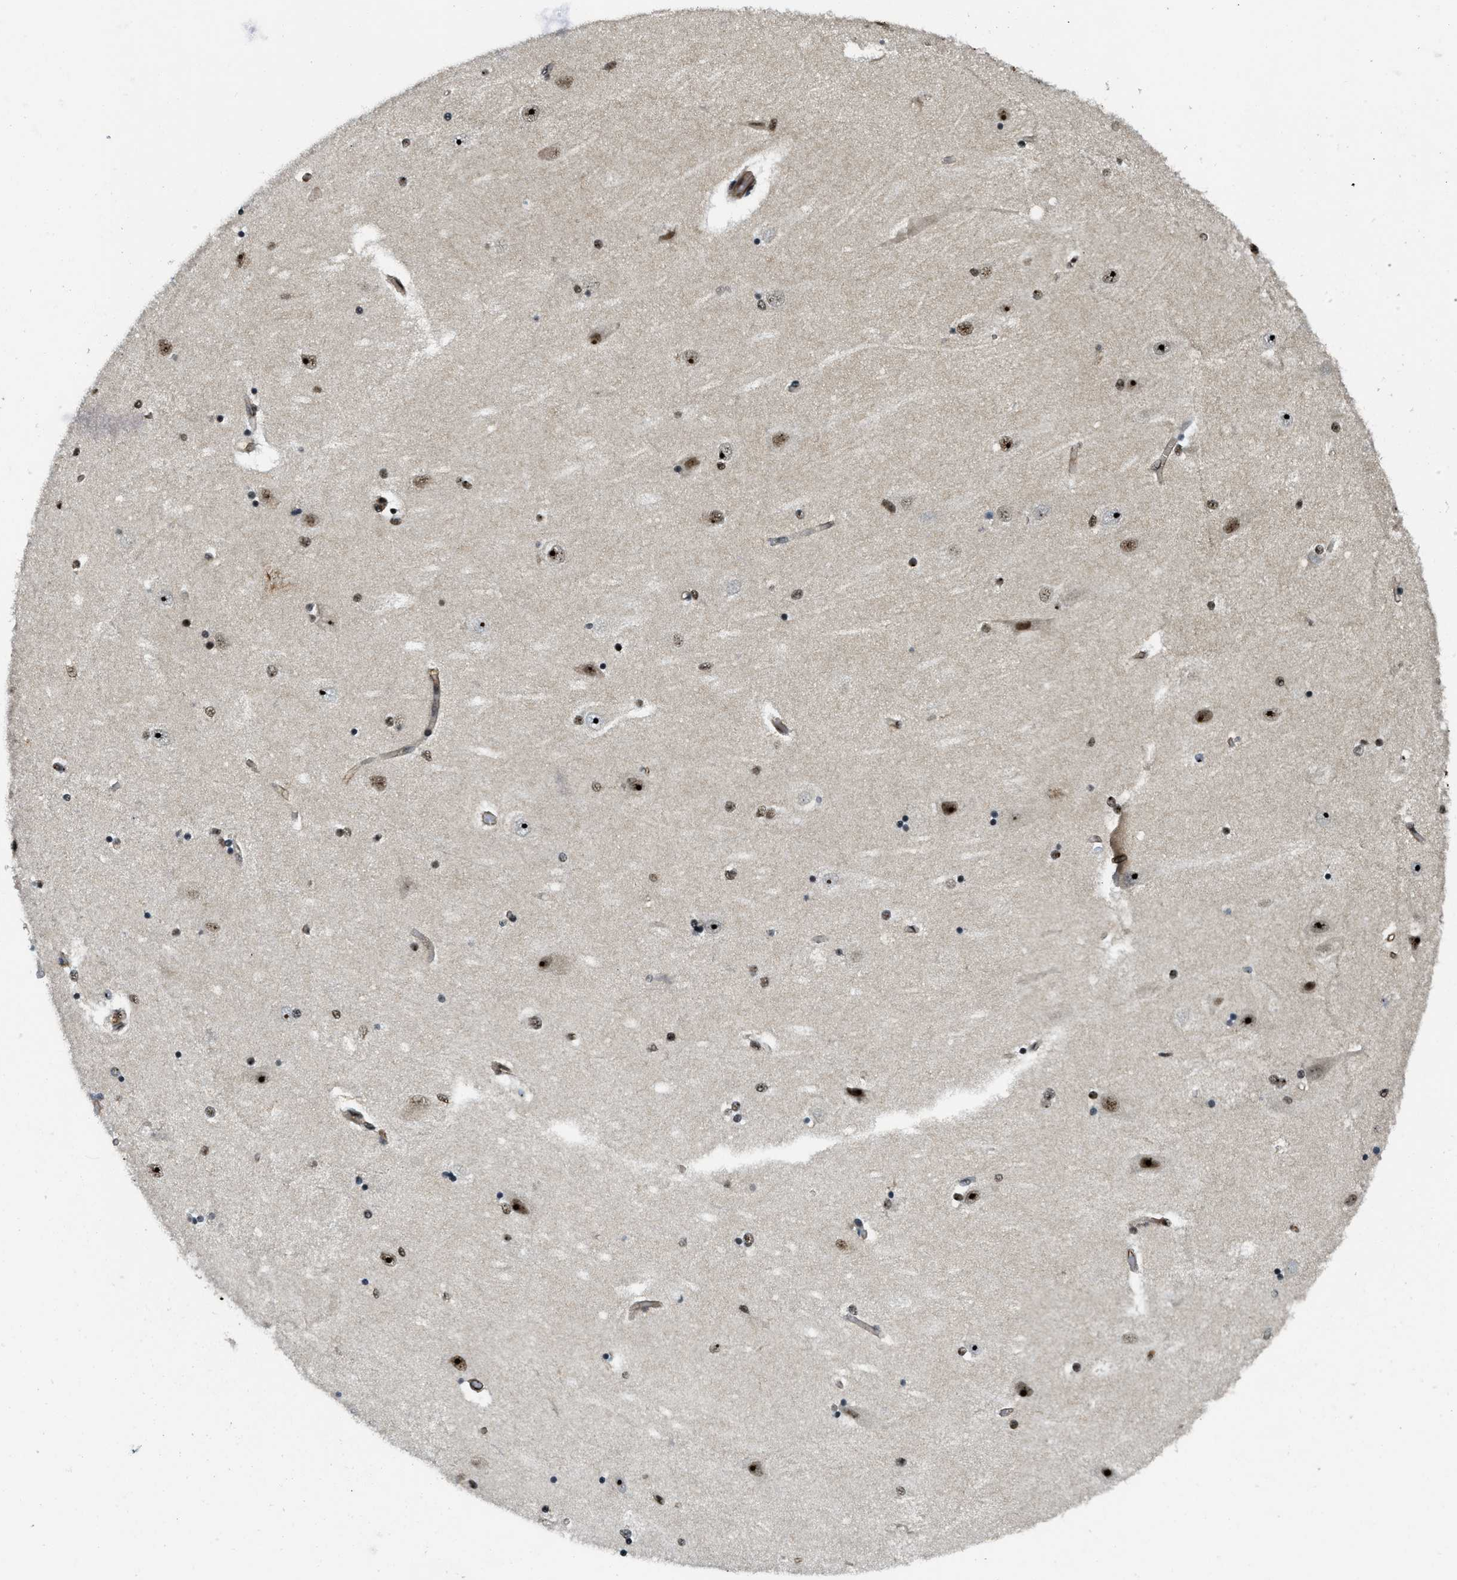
{"staining": {"intensity": "moderate", "quantity": "25%-75%", "location": "nuclear"}, "tissue": "hippocampus", "cell_type": "Glial cells", "image_type": "normal", "snomed": [{"axis": "morphology", "description": "Normal tissue, NOS"}, {"axis": "topography", "description": "Hippocampus"}], "caption": "This micrograph shows benign hippocampus stained with immunohistochemistry to label a protein in brown. The nuclear of glial cells show moderate positivity for the protein. Nuclei are counter-stained blue.", "gene": "E2F1", "patient": {"sex": "female", "age": 54}}